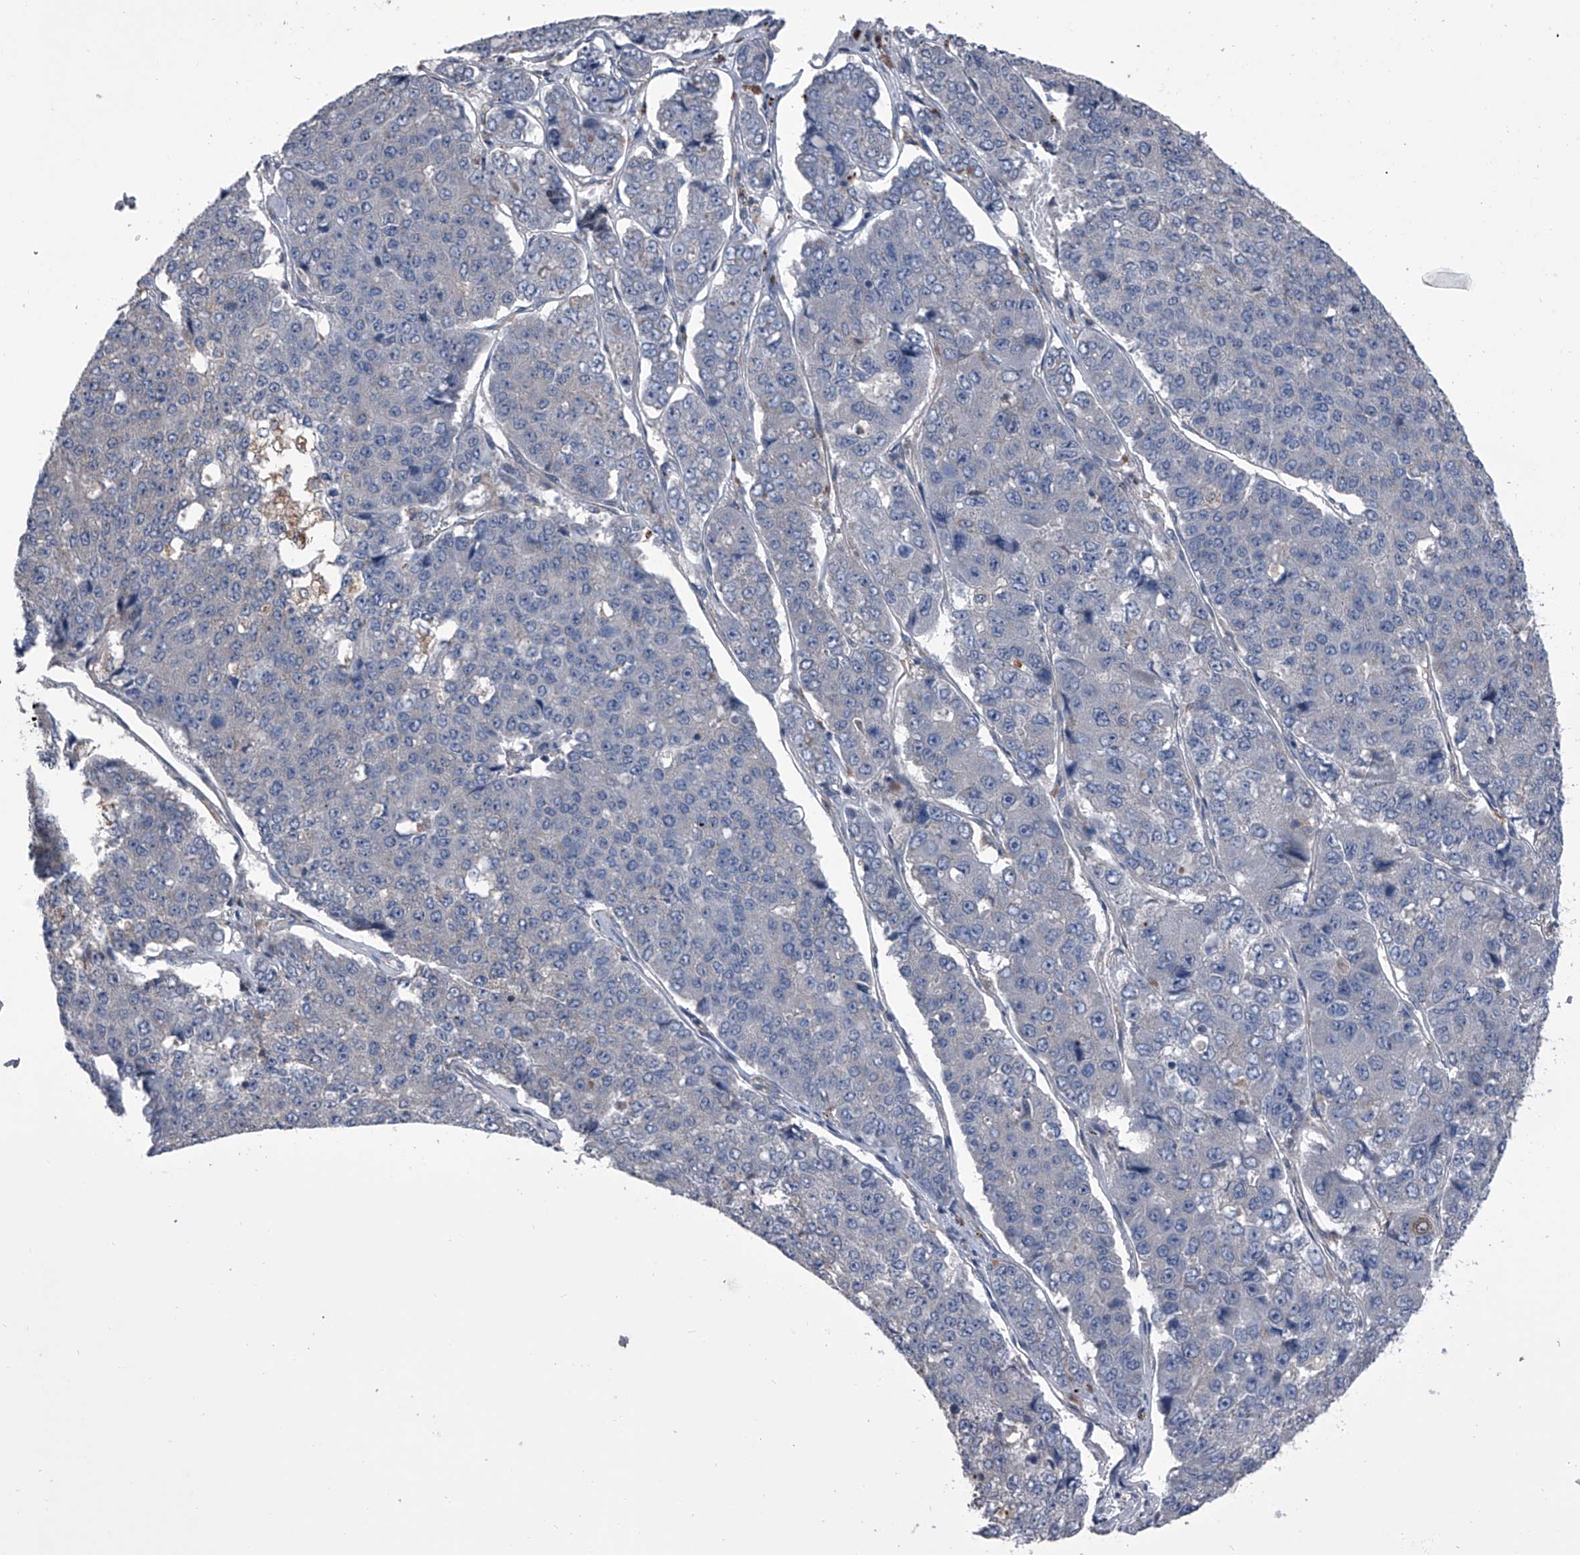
{"staining": {"intensity": "negative", "quantity": "none", "location": "none"}, "tissue": "pancreatic cancer", "cell_type": "Tumor cells", "image_type": "cancer", "snomed": [{"axis": "morphology", "description": "Adenocarcinoma, NOS"}, {"axis": "topography", "description": "Pancreas"}], "caption": "DAB immunohistochemical staining of human pancreatic cancer (adenocarcinoma) reveals no significant expression in tumor cells.", "gene": "PIP5K1A", "patient": {"sex": "male", "age": 50}}